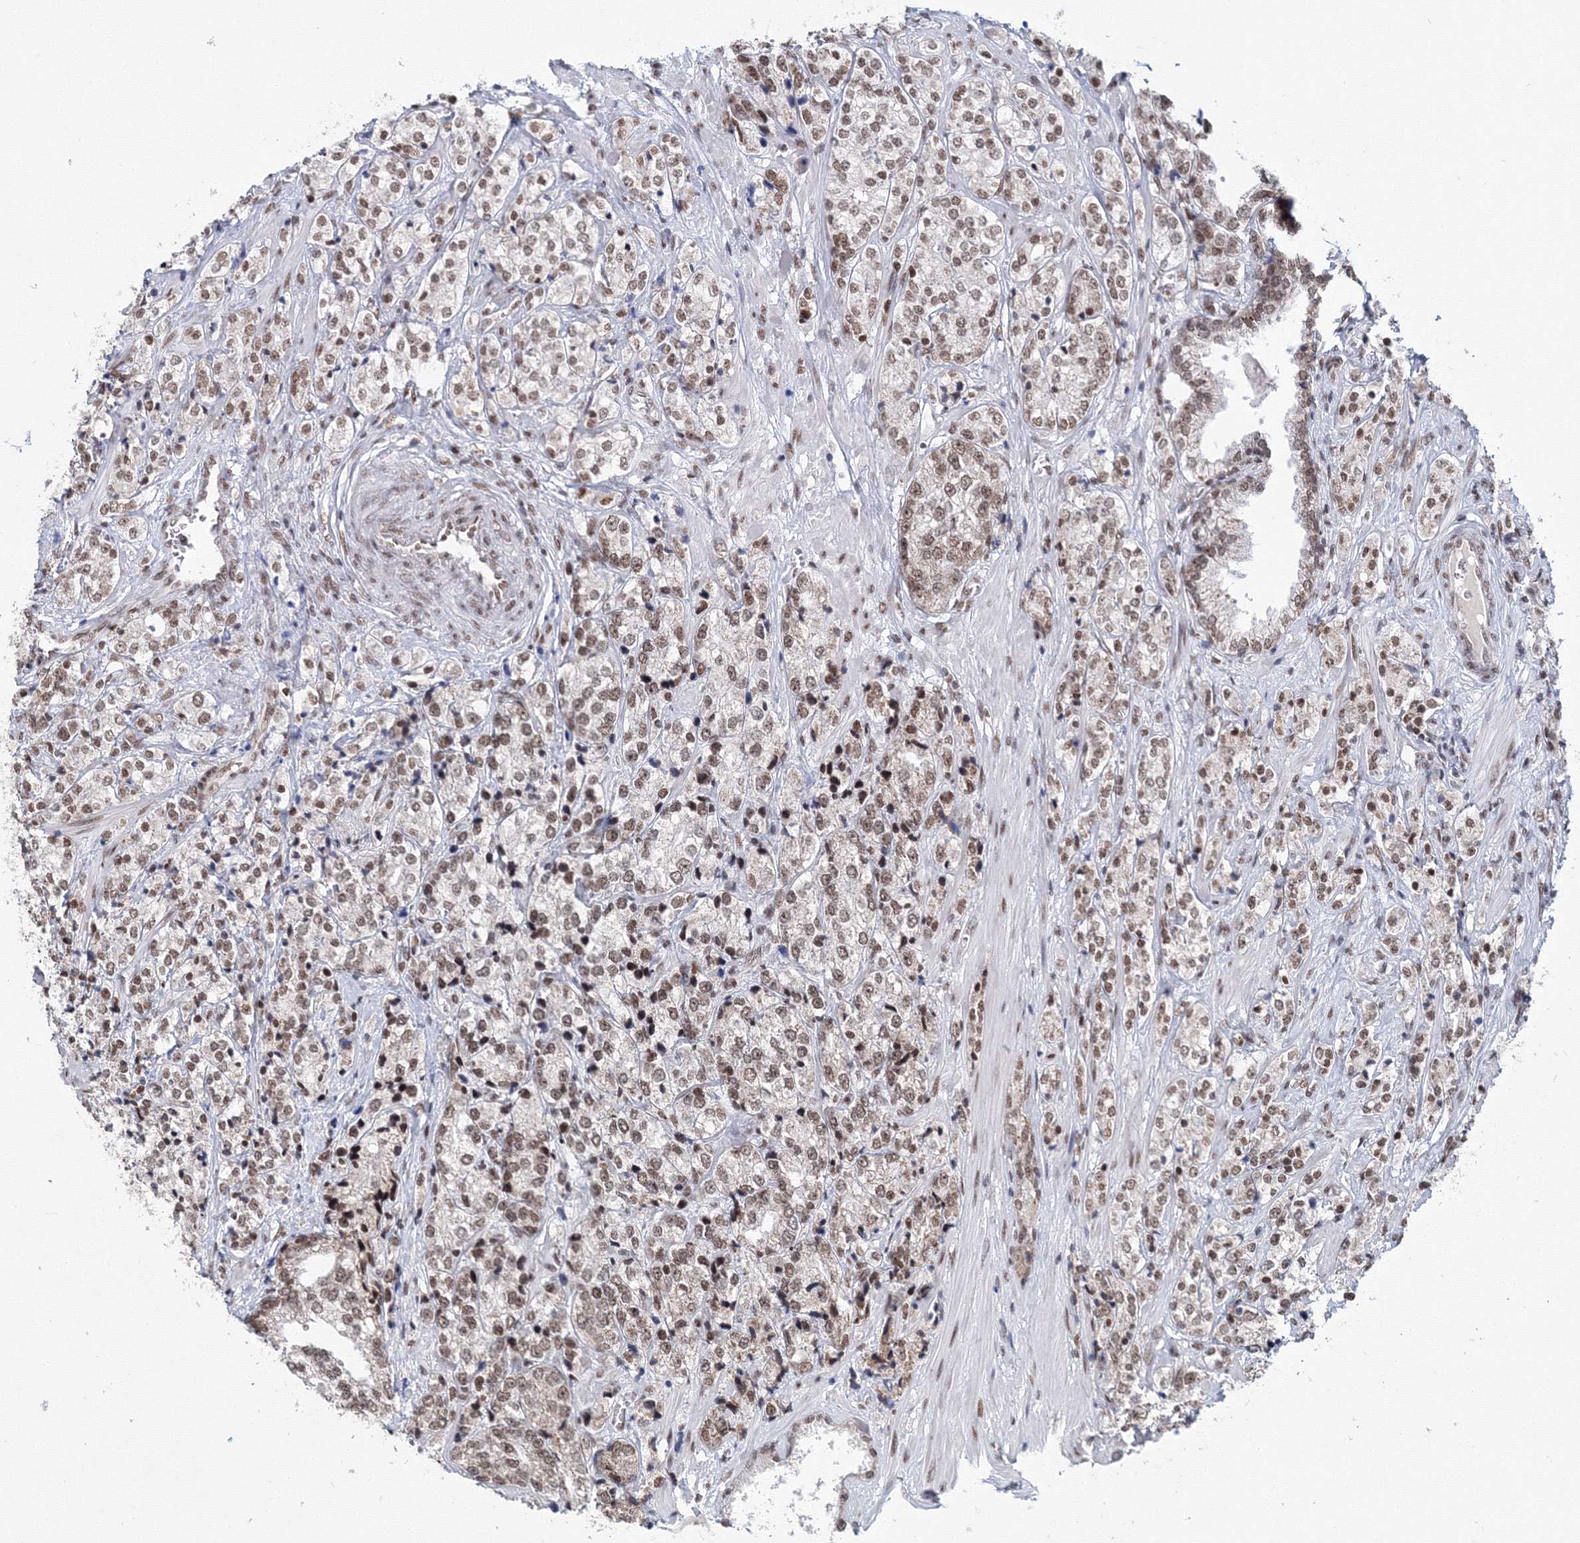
{"staining": {"intensity": "moderate", "quantity": ">75%", "location": "nuclear"}, "tissue": "prostate cancer", "cell_type": "Tumor cells", "image_type": "cancer", "snomed": [{"axis": "morphology", "description": "Adenocarcinoma, High grade"}, {"axis": "topography", "description": "Prostate"}], "caption": "Prostate cancer stained with a brown dye reveals moderate nuclear positive expression in approximately >75% of tumor cells.", "gene": "SF3B6", "patient": {"sex": "male", "age": 69}}